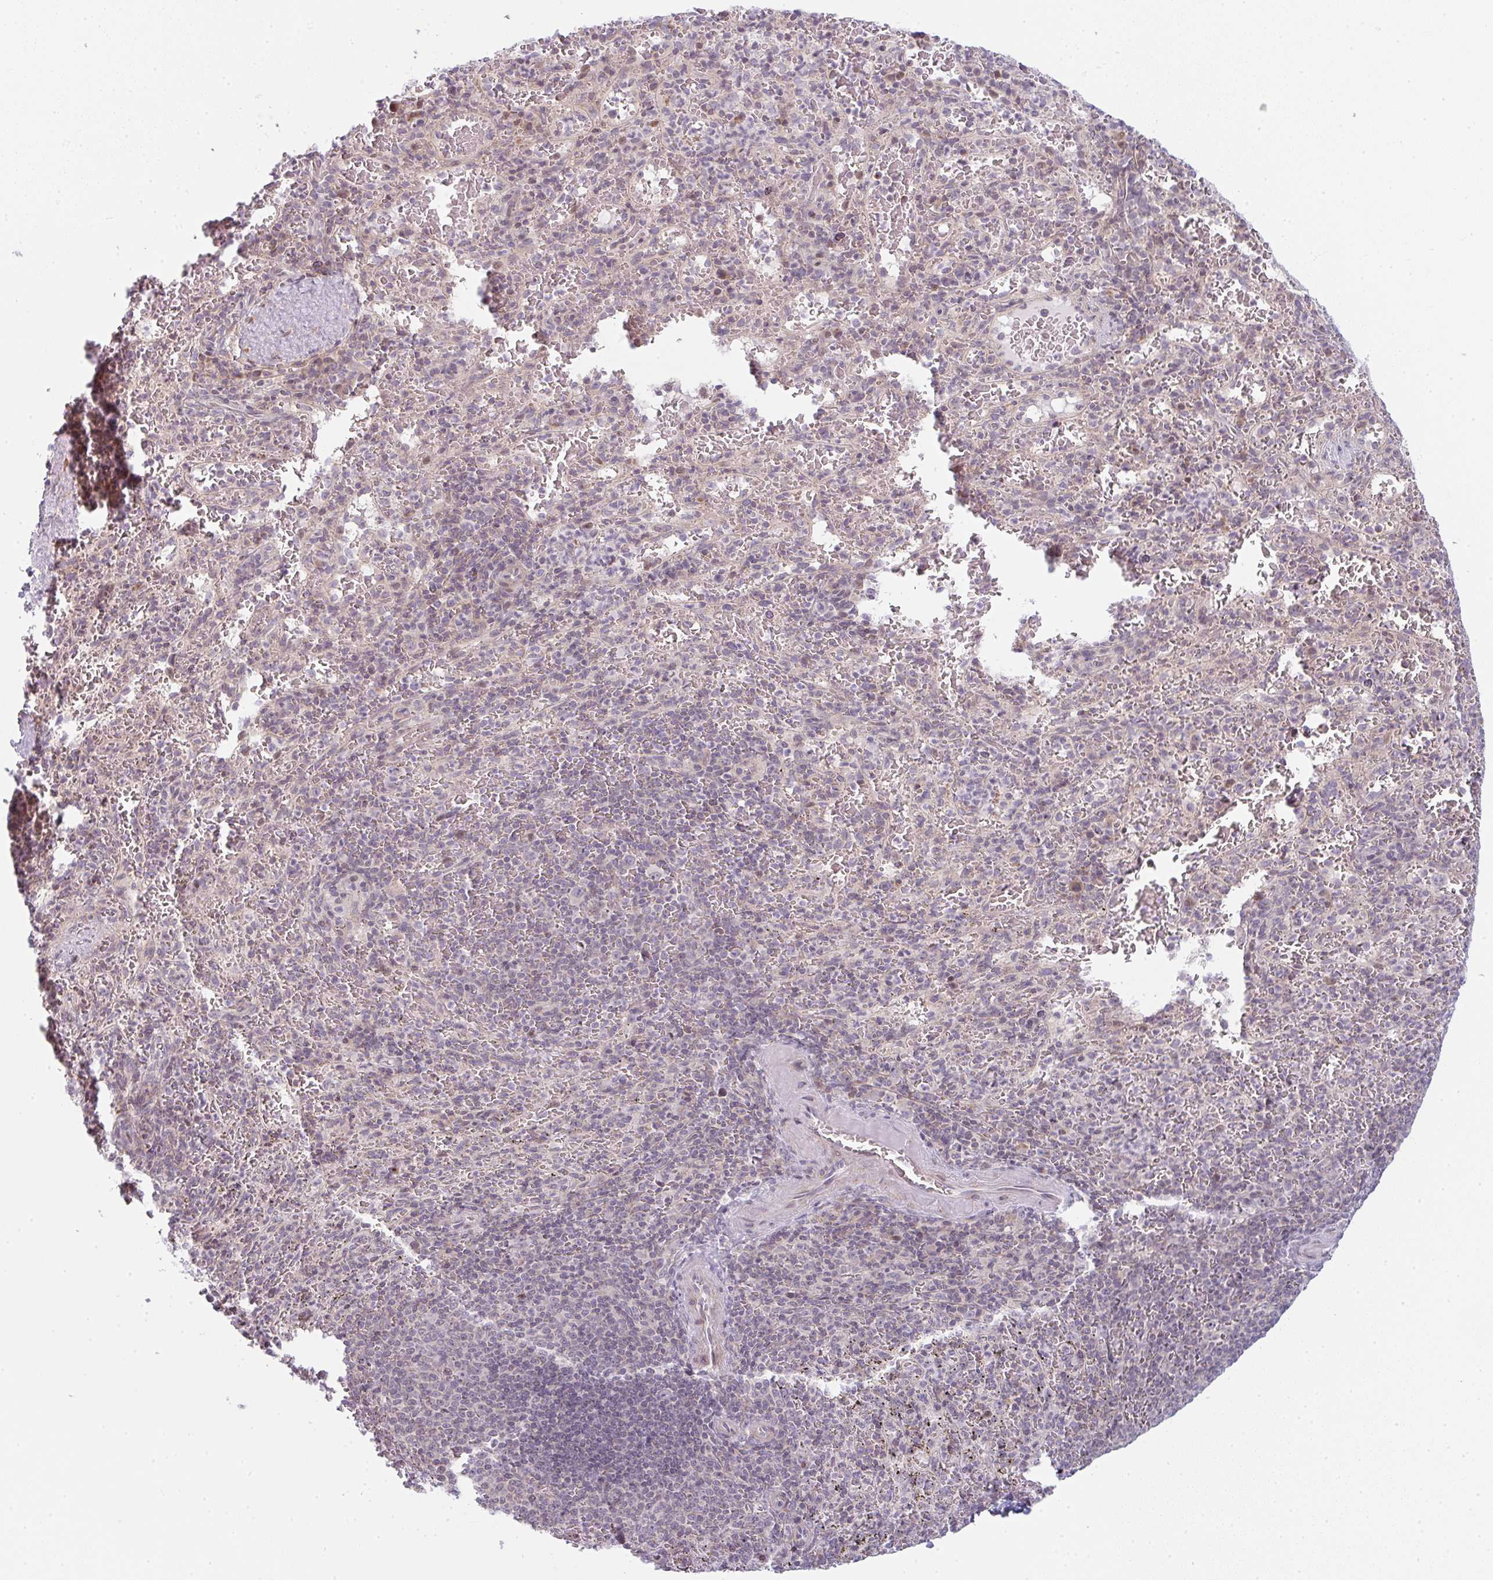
{"staining": {"intensity": "negative", "quantity": "none", "location": "none"}, "tissue": "spleen", "cell_type": "Cells in red pulp", "image_type": "normal", "snomed": [{"axis": "morphology", "description": "Normal tissue, NOS"}, {"axis": "topography", "description": "Spleen"}], "caption": "Immunohistochemistry (IHC) photomicrograph of benign spleen stained for a protein (brown), which demonstrates no positivity in cells in red pulp.", "gene": "TMEM237", "patient": {"sex": "male", "age": 57}}